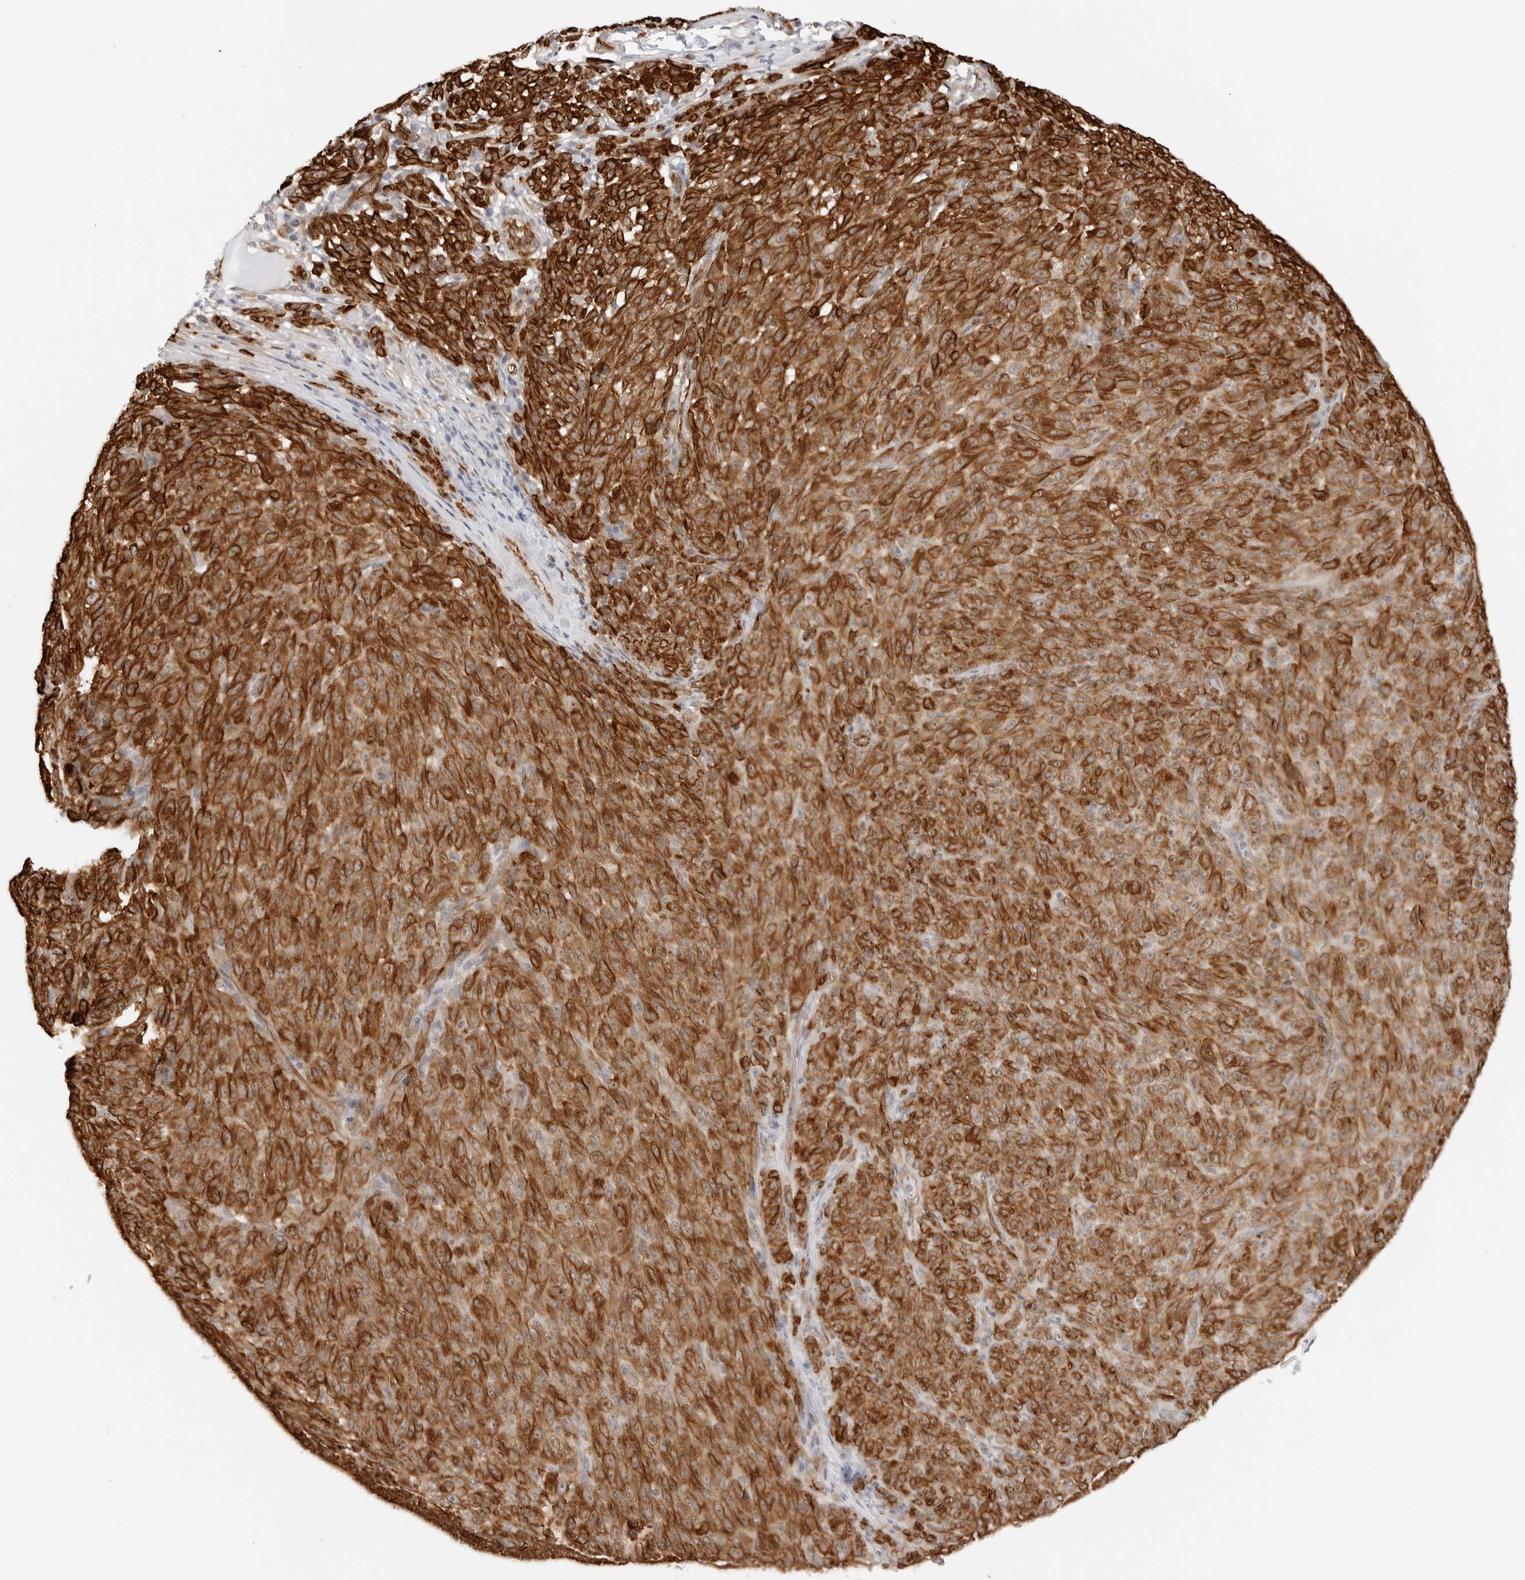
{"staining": {"intensity": "strong", "quantity": ">75%", "location": "cytoplasmic/membranous"}, "tissue": "melanoma", "cell_type": "Tumor cells", "image_type": "cancer", "snomed": [{"axis": "morphology", "description": "Malignant melanoma, NOS"}, {"axis": "topography", "description": "Skin"}], "caption": "High-power microscopy captured an IHC image of malignant melanoma, revealing strong cytoplasmic/membranous positivity in about >75% of tumor cells. Immunohistochemistry (ihc) stains the protein in brown and the nuclei are stained blue.", "gene": "NES", "patient": {"sex": "female", "age": 82}}